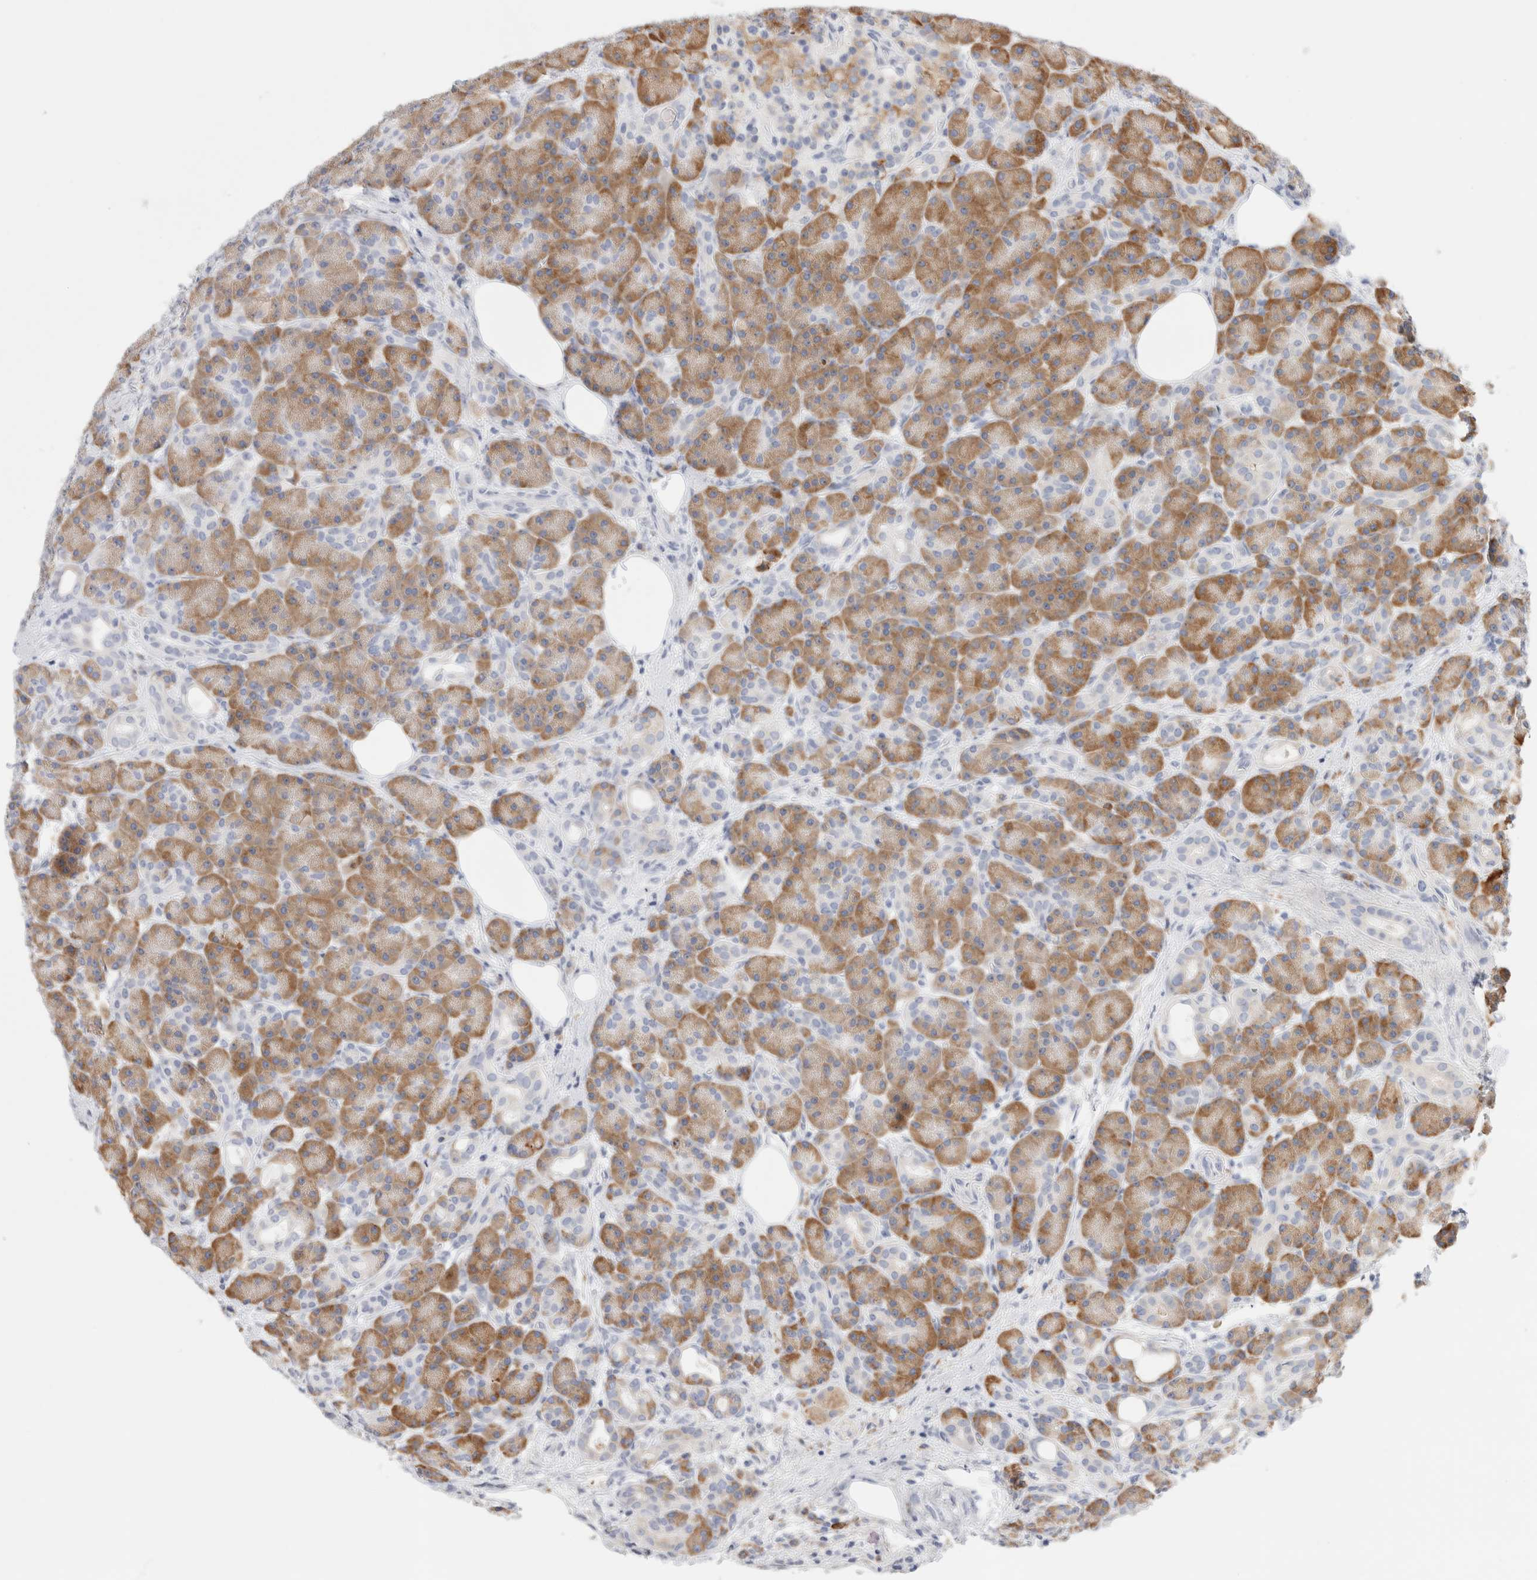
{"staining": {"intensity": "moderate", "quantity": ">75%", "location": "cytoplasmic/membranous"}, "tissue": "pancreas", "cell_type": "Exocrine glandular cells", "image_type": "normal", "snomed": [{"axis": "morphology", "description": "Normal tissue, NOS"}, {"axis": "topography", "description": "Pancreas"}], "caption": "Protein expression analysis of normal pancreas shows moderate cytoplasmic/membranous staining in about >75% of exocrine glandular cells.", "gene": "CSK", "patient": {"sex": "male", "age": 63}}